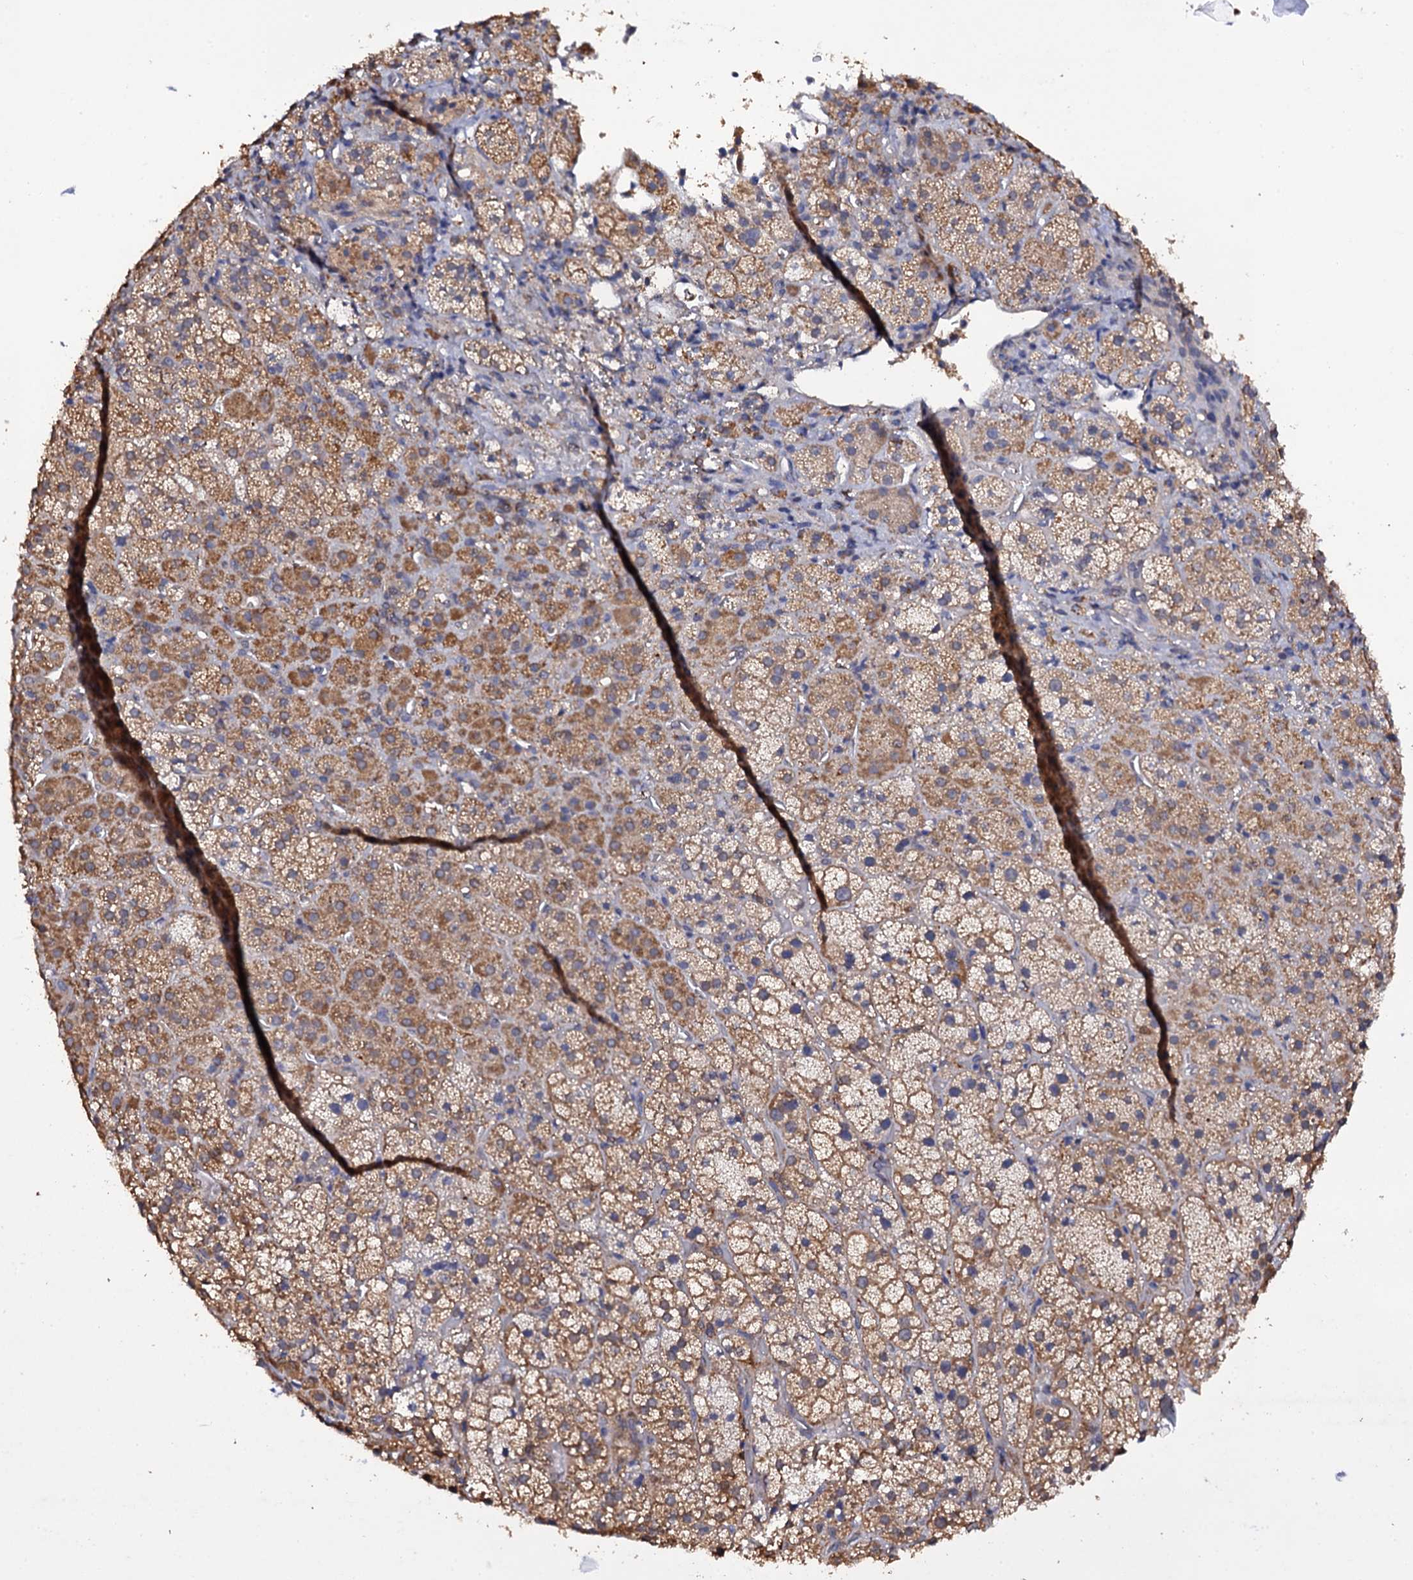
{"staining": {"intensity": "moderate", "quantity": ">75%", "location": "cytoplasmic/membranous"}, "tissue": "adrenal gland", "cell_type": "Glandular cells", "image_type": "normal", "snomed": [{"axis": "morphology", "description": "Normal tissue, NOS"}, {"axis": "topography", "description": "Adrenal gland"}], "caption": "An image of human adrenal gland stained for a protein demonstrates moderate cytoplasmic/membranous brown staining in glandular cells.", "gene": "CRYL1", "patient": {"sex": "female", "age": 44}}